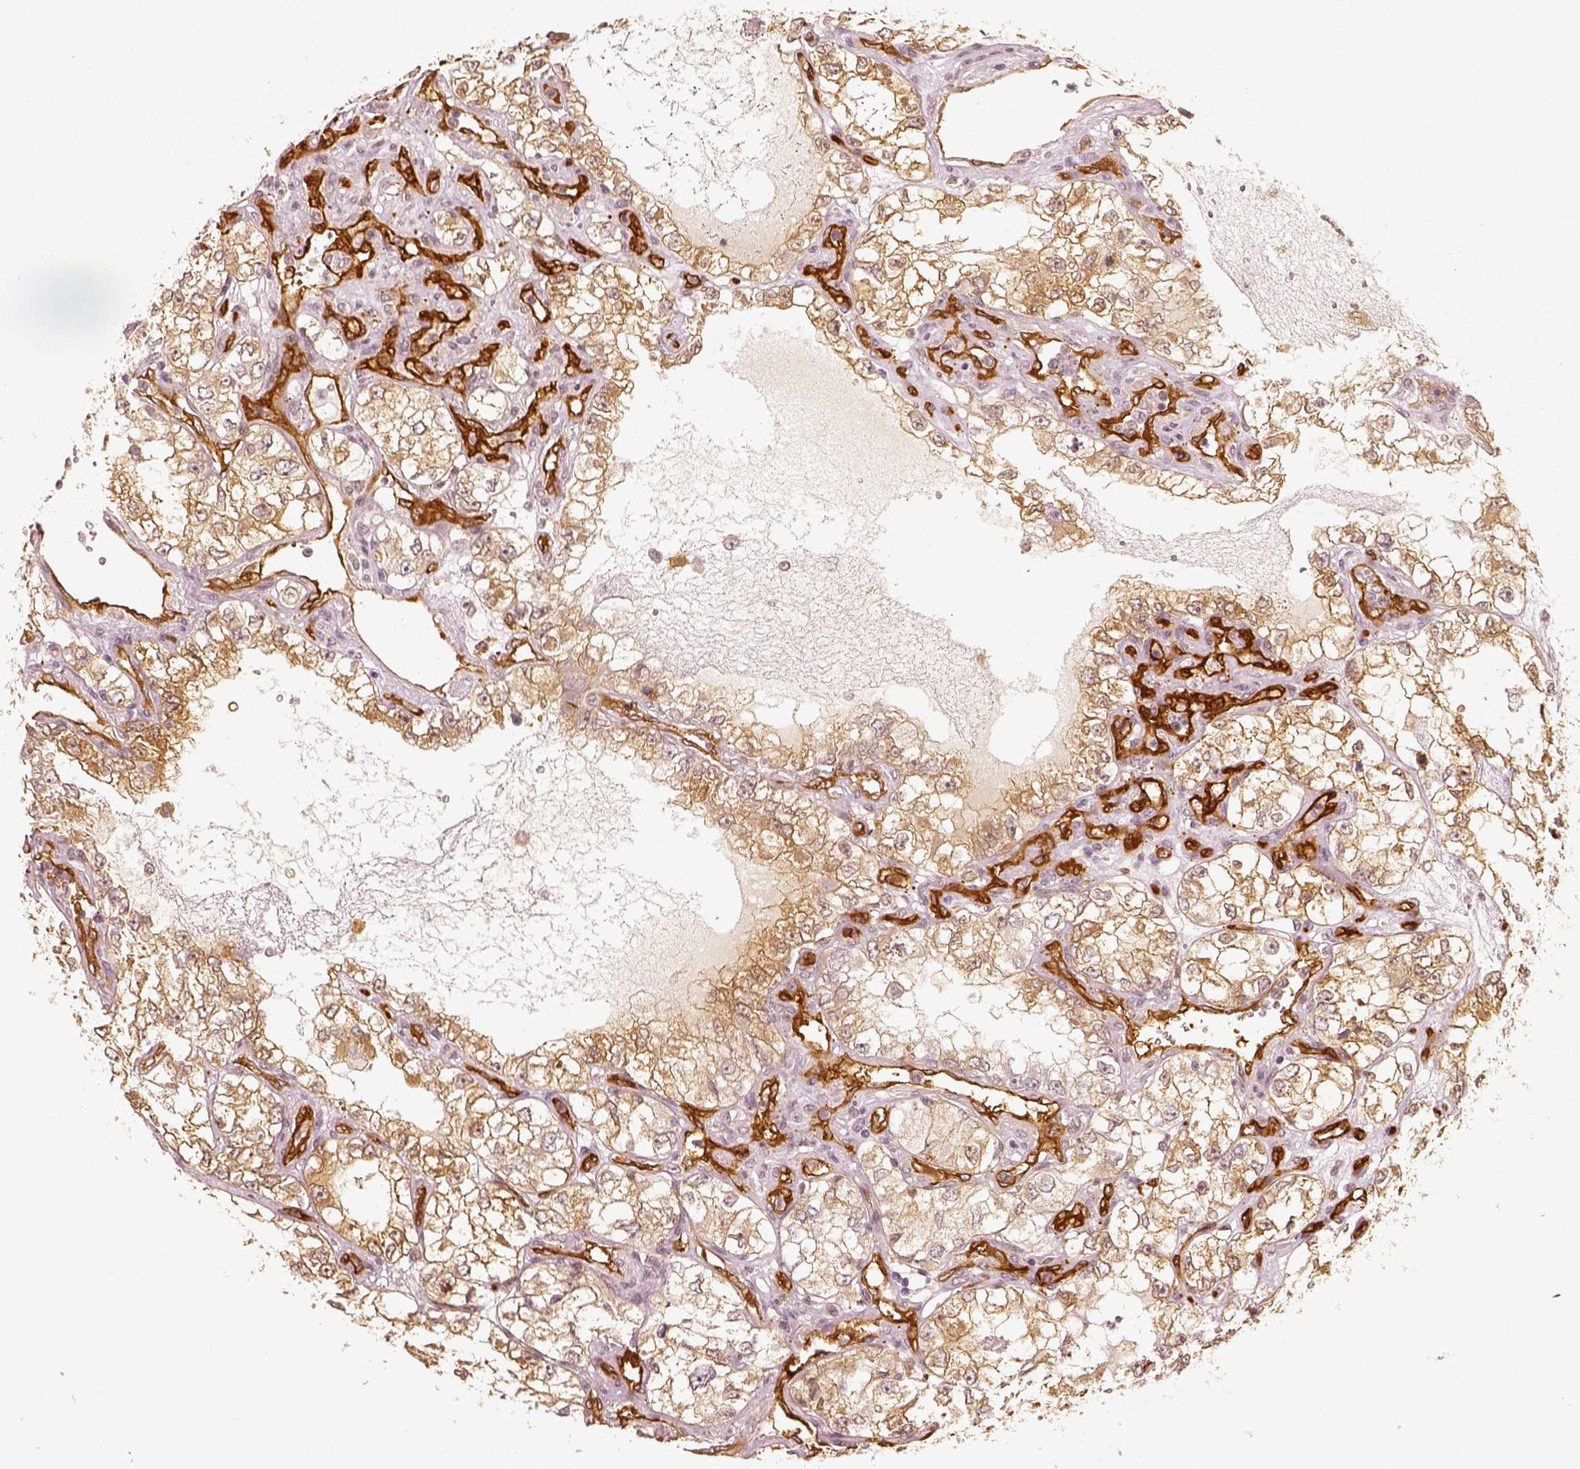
{"staining": {"intensity": "weak", "quantity": ">75%", "location": "cytoplasmic/membranous"}, "tissue": "renal cancer", "cell_type": "Tumor cells", "image_type": "cancer", "snomed": [{"axis": "morphology", "description": "Adenocarcinoma, NOS"}, {"axis": "topography", "description": "Kidney"}], "caption": "This micrograph exhibits immunohistochemistry (IHC) staining of renal cancer, with low weak cytoplasmic/membranous positivity in approximately >75% of tumor cells.", "gene": "FSCN1", "patient": {"sex": "female", "age": 59}}